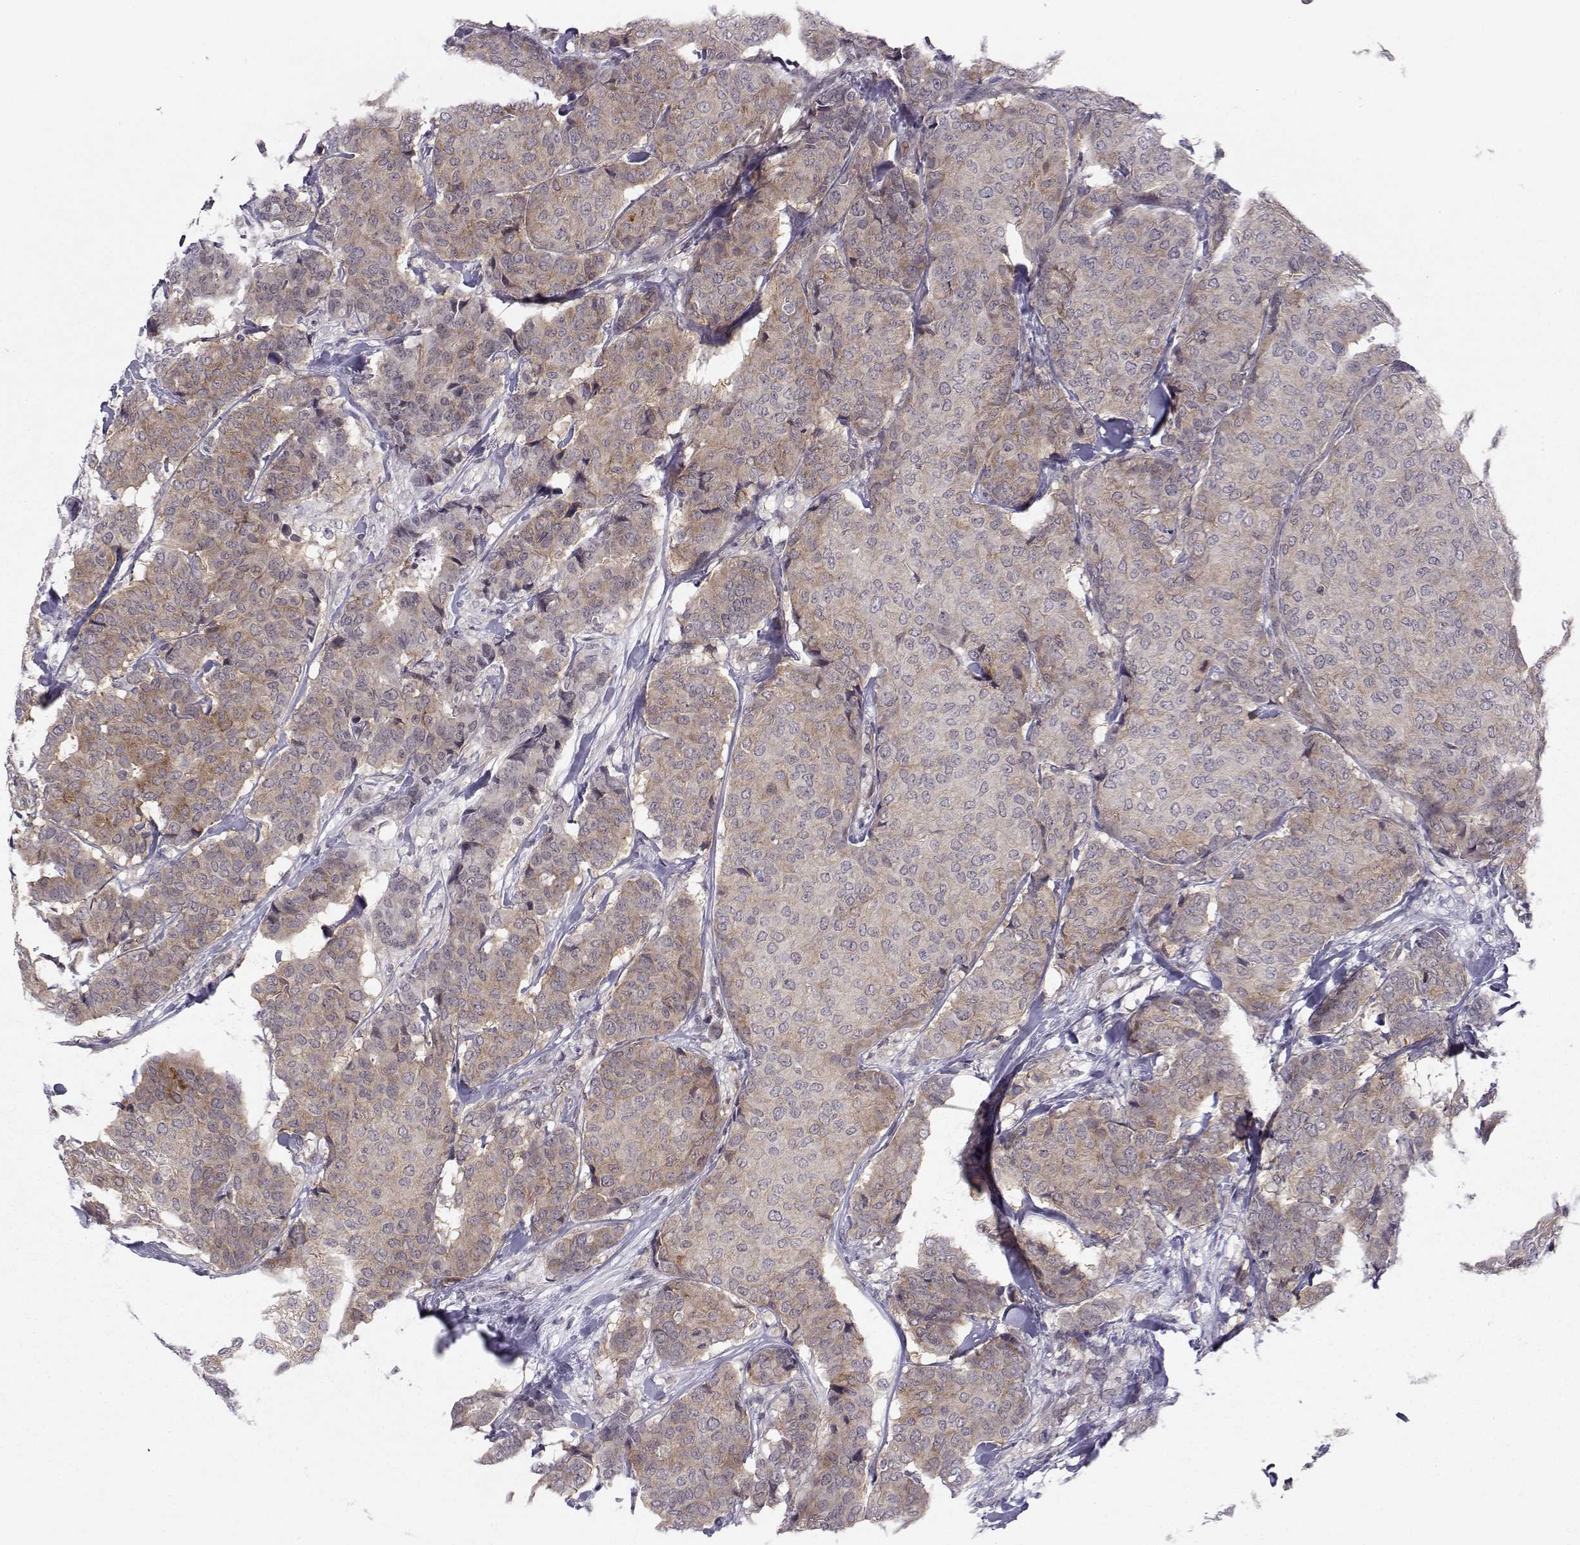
{"staining": {"intensity": "moderate", "quantity": ">75%", "location": "cytoplasmic/membranous"}, "tissue": "breast cancer", "cell_type": "Tumor cells", "image_type": "cancer", "snomed": [{"axis": "morphology", "description": "Duct carcinoma"}, {"axis": "topography", "description": "Breast"}], "caption": "Moderate cytoplasmic/membranous staining is seen in approximately >75% of tumor cells in intraductal carcinoma (breast).", "gene": "KIF13B", "patient": {"sex": "female", "age": 75}}